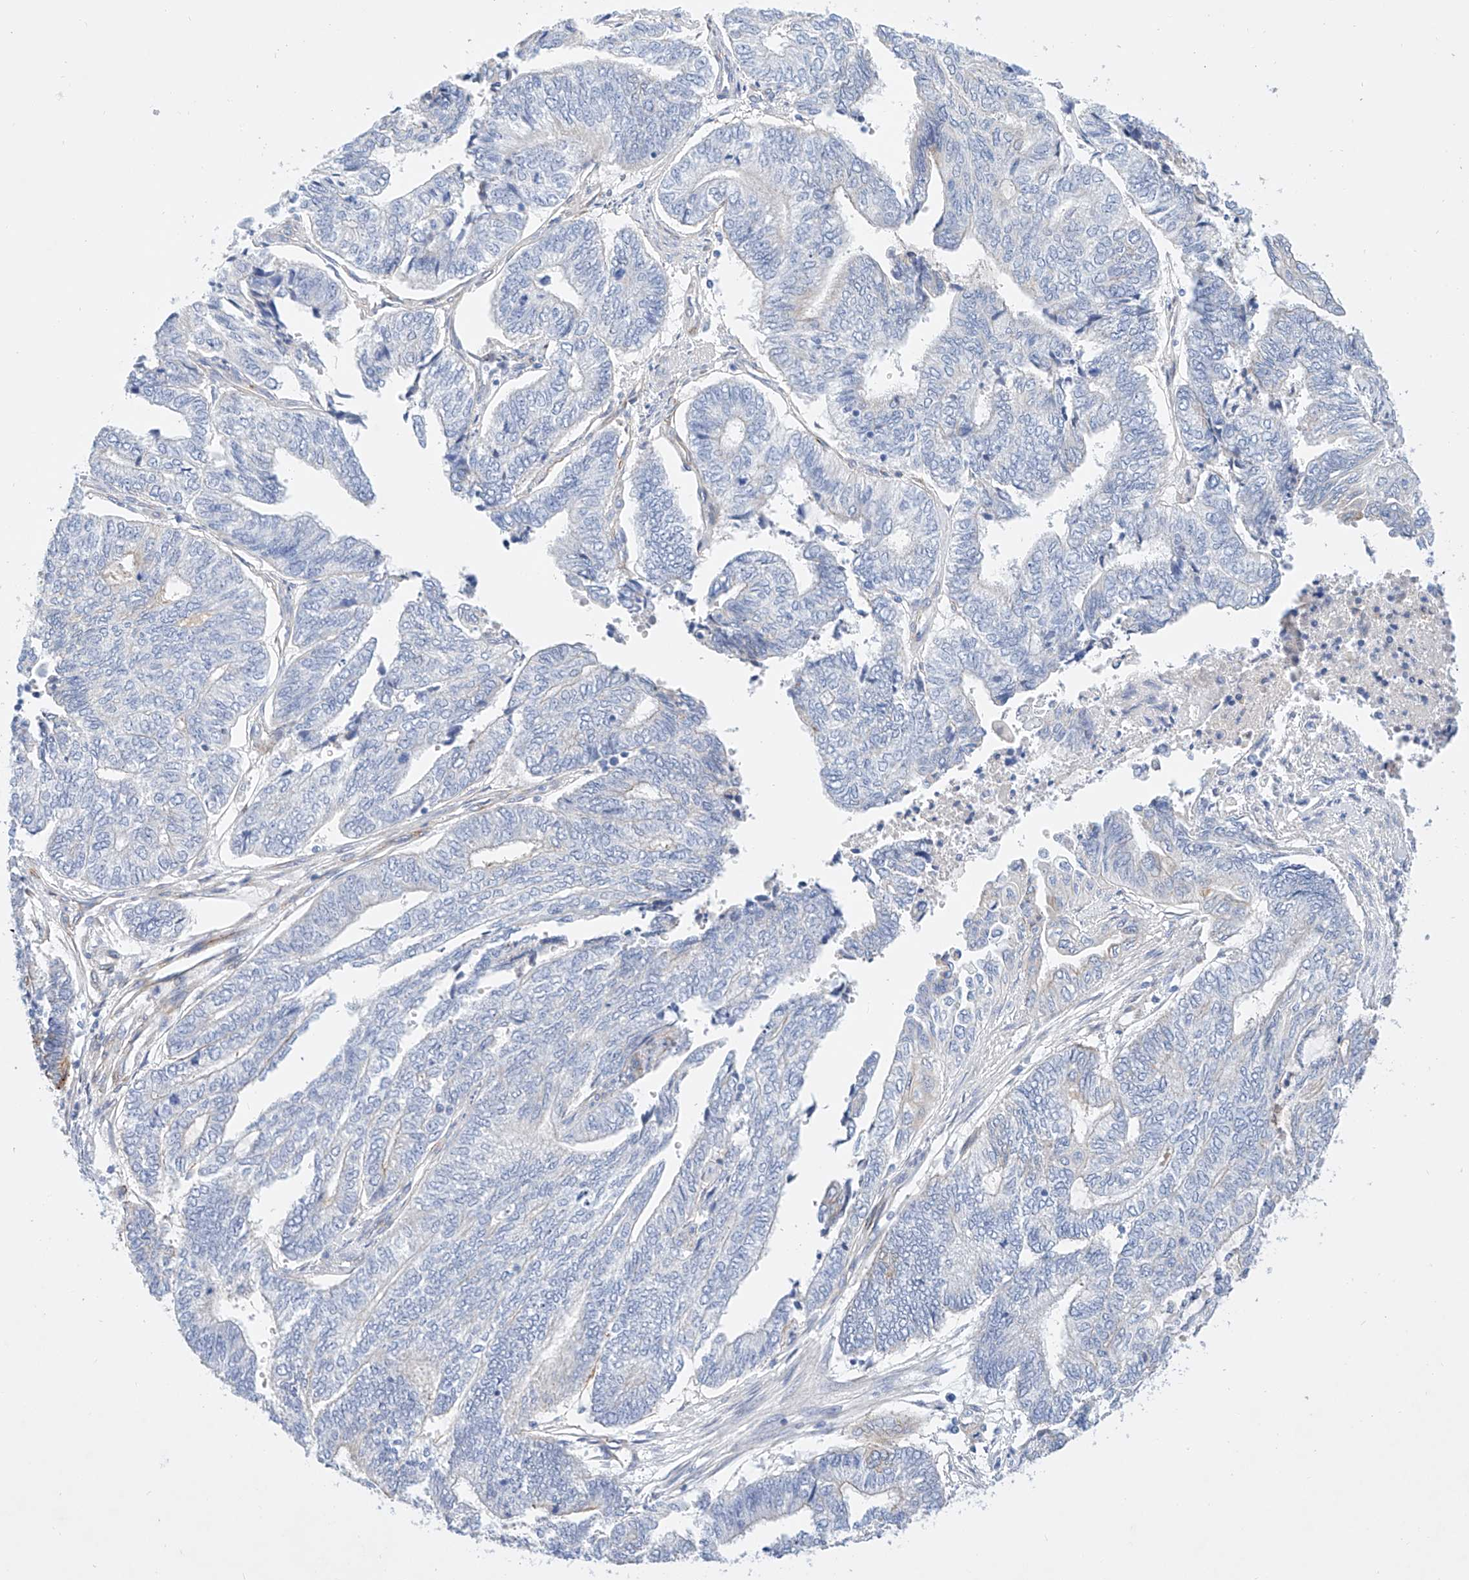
{"staining": {"intensity": "moderate", "quantity": "<25%", "location": "cytoplasmic/membranous"}, "tissue": "endometrial cancer", "cell_type": "Tumor cells", "image_type": "cancer", "snomed": [{"axis": "morphology", "description": "Adenocarcinoma, NOS"}, {"axis": "topography", "description": "Uterus"}, {"axis": "topography", "description": "Endometrium"}], "caption": "DAB immunohistochemical staining of endometrial adenocarcinoma displays moderate cytoplasmic/membranous protein positivity in about <25% of tumor cells.", "gene": "SBSPON", "patient": {"sex": "female", "age": 70}}